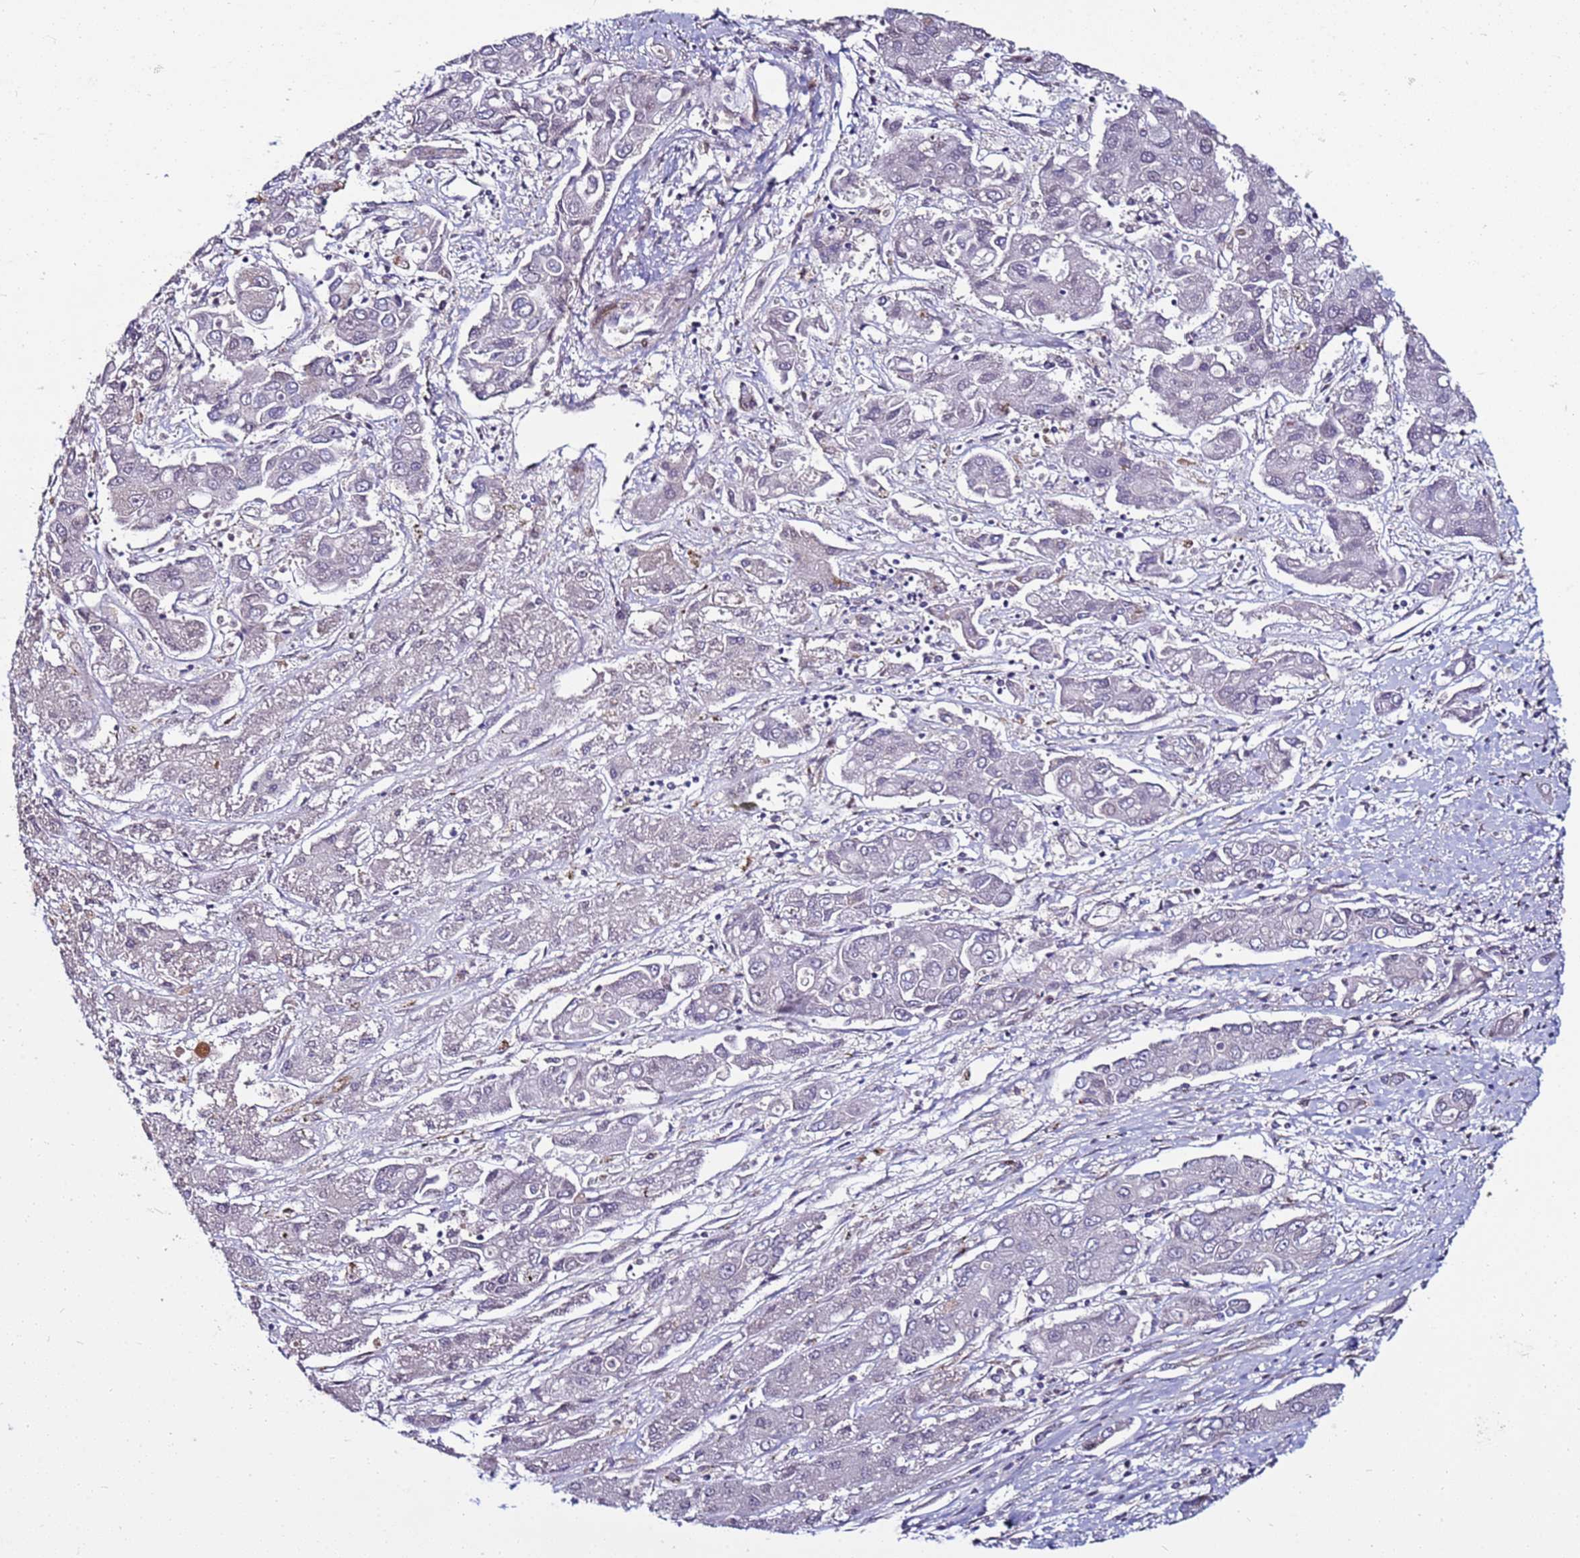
{"staining": {"intensity": "negative", "quantity": "none", "location": "none"}, "tissue": "liver cancer", "cell_type": "Tumor cells", "image_type": "cancer", "snomed": [{"axis": "morphology", "description": "Cholangiocarcinoma"}, {"axis": "topography", "description": "Liver"}], "caption": "IHC photomicrograph of human liver cancer stained for a protein (brown), which displays no positivity in tumor cells. (IHC, brightfield microscopy, high magnification).", "gene": "WBP11", "patient": {"sex": "male", "age": 67}}